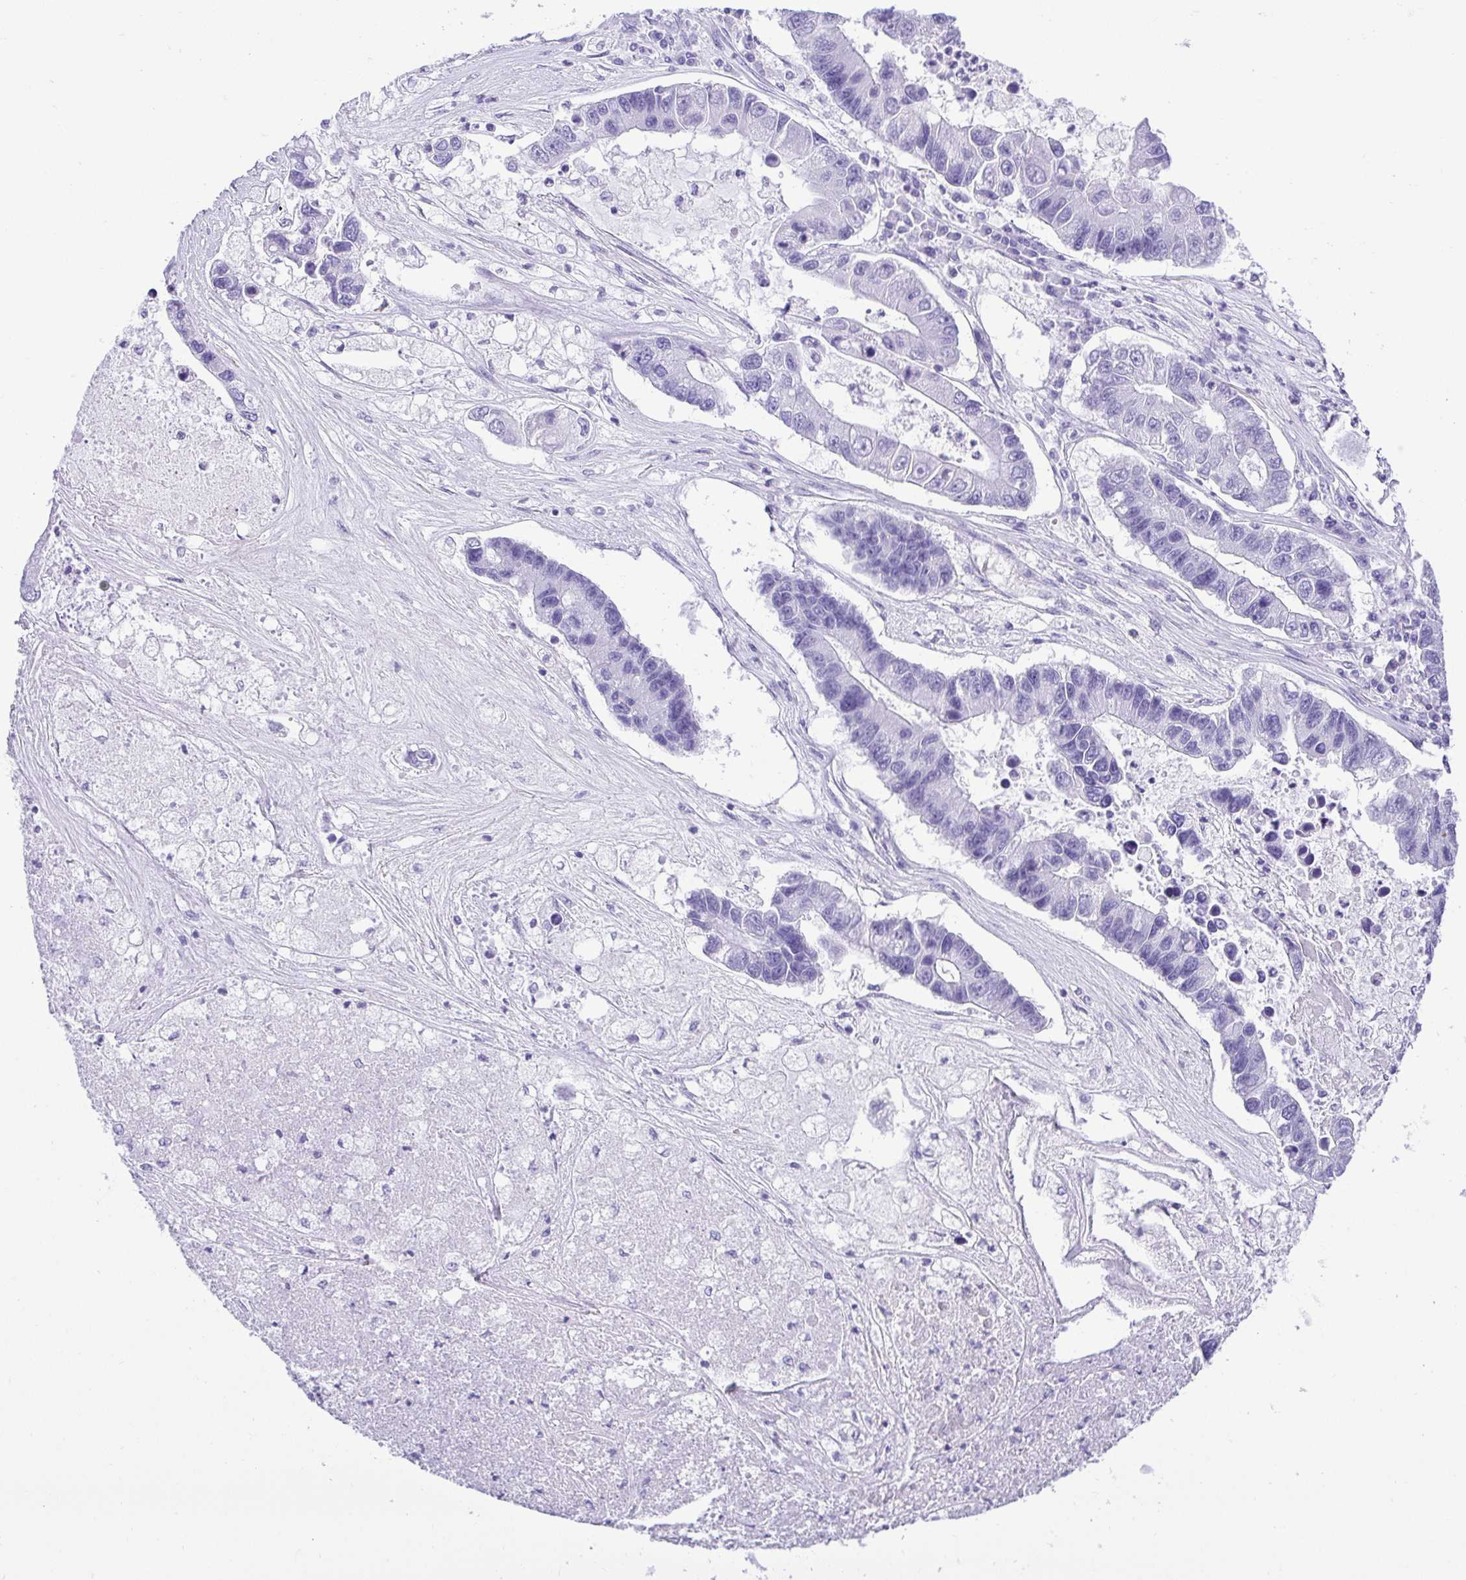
{"staining": {"intensity": "negative", "quantity": "none", "location": "none"}, "tissue": "lung cancer", "cell_type": "Tumor cells", "image_type": "cancer", "snomed": [{"axis": "morphology", "description": "Adenocarcinoma, NOS"}, {"axis": "topography", "description": "Bronchus"}, {"axis": "topography", "description": "Lung"}], "caption": "An IHC histopathology image of lung cancer (adenocarcinoma) is shown. There is no staining in tumor cells of lung cancer (adenocarcinoma).", "gene": "CDSN", "patient": {"sex": "female", "age": 51}}